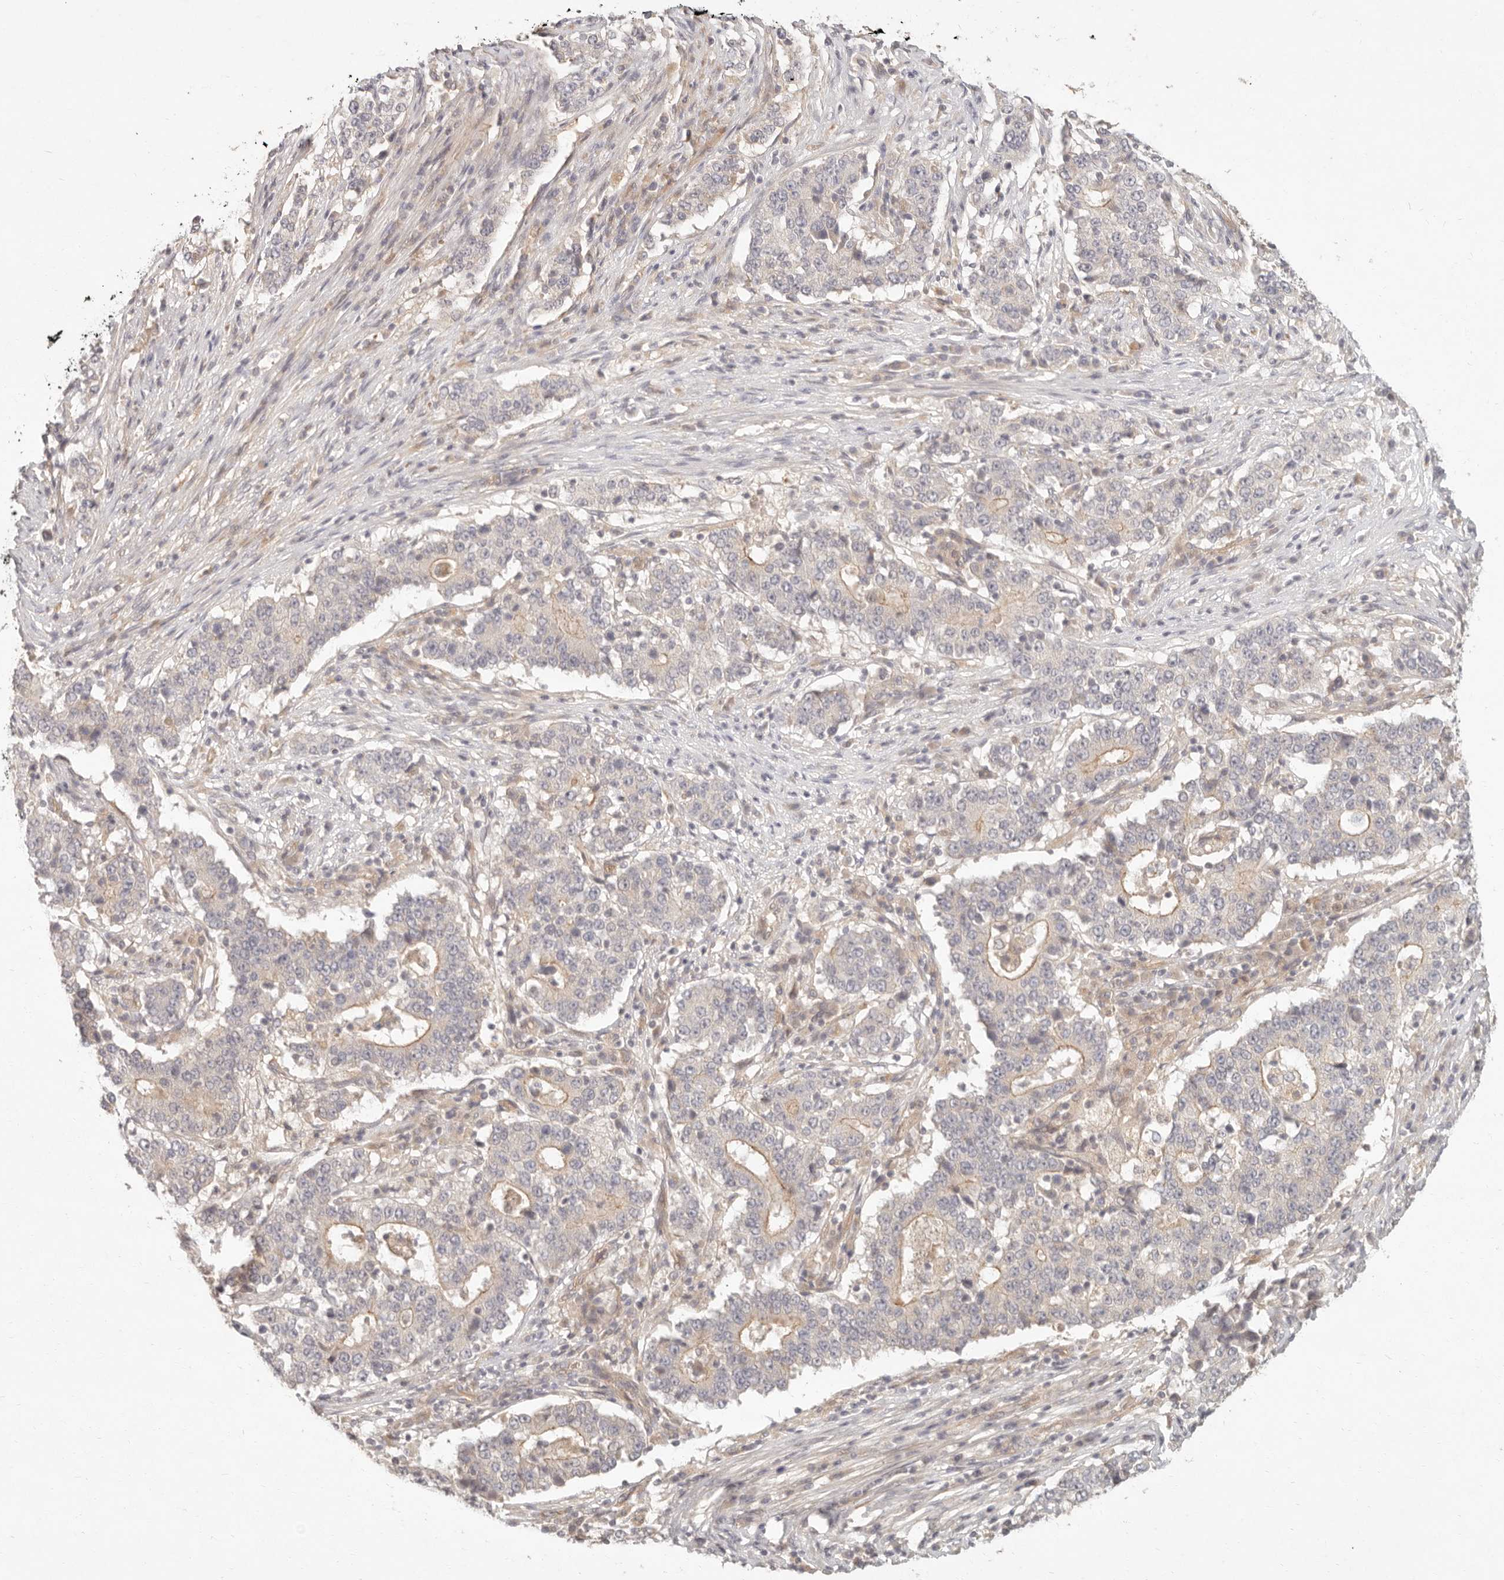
{"staining": {"intensity": "weak", "quantity": "25%-75%", "location": "cytoplasmic/membranous"}, "tissue": "stomach cancer", "cell_type": "Tumor cells", "image_type": "cancer", "snomed": [{"axis": "morphology", "description": "Adenocarcinoma, NOS"}, {"axis": "topography", "description": "Stomach"}], "caption": "Tumor cells demonstrate low levels of weak cytoplasmic/membranous expression in about 25%-75% of cells in human stomach cancer.", "gene": "PPP1R3B", "patient": {"sex": "male", "age": 59}}